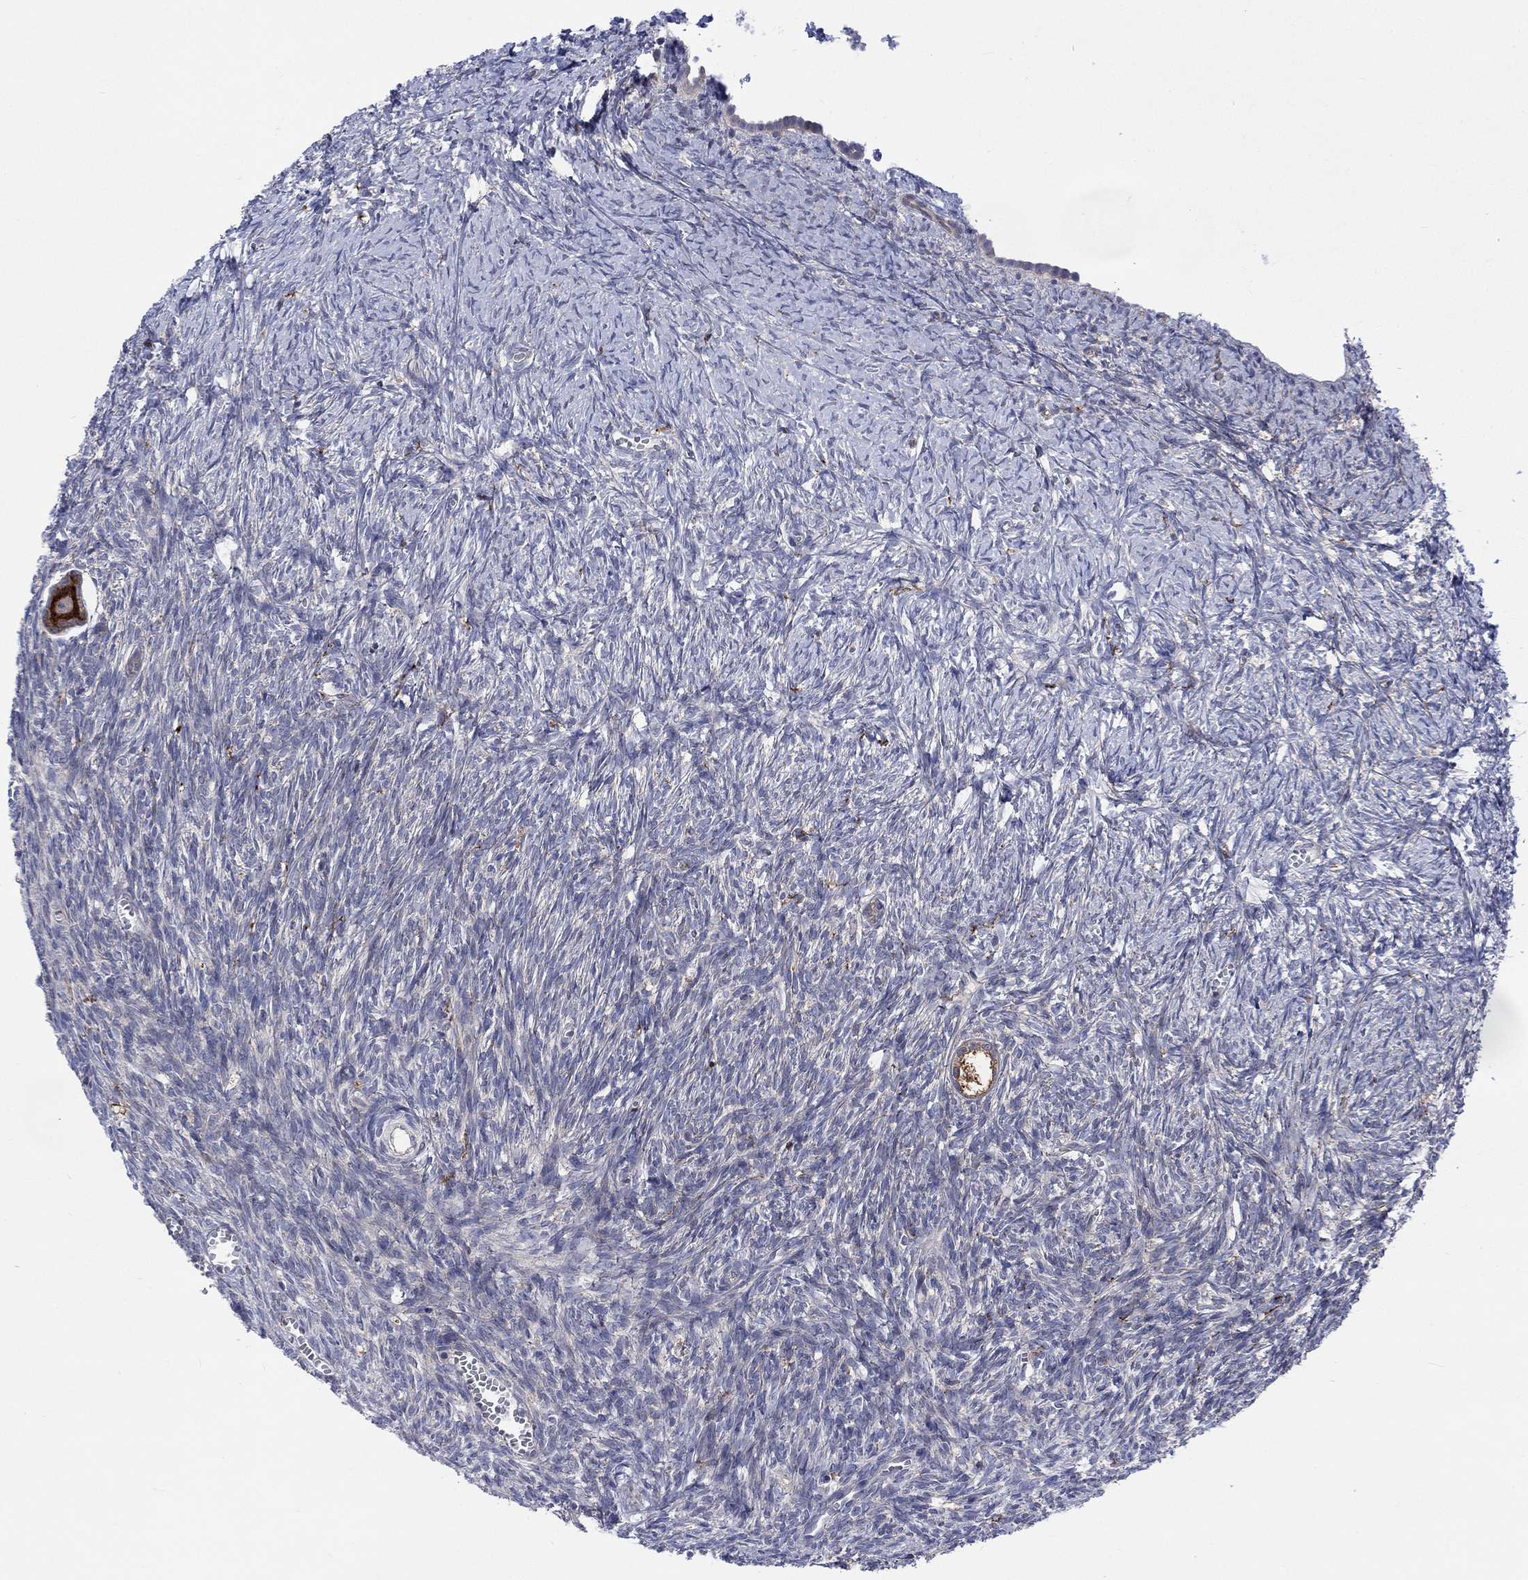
{"staining": {"intensity": "strong", "quantity": "<25%", "location": "cytoplasmic/membranous"}, "tissue": "ovary", "cell_type": "Follicle cells", "image_type": "normal", "snomed": [{"axis": "morphology", "description": "Normal tissue, NOS"}, {"axis": "topography", "description": "Ovary"}], "caption": "A brown stain highlights strong cytoplasmic/membranous positivity of a protein in follicle cells of benign ovary. The protein is stained brown, and the nuclei are stained in blue (DAB (3,3'-diaminobenzidine) IHC with brightfield microscopy, high magnification).", "gene": "SLC35F2", "patient": {"sex": "female", "age": 43}}